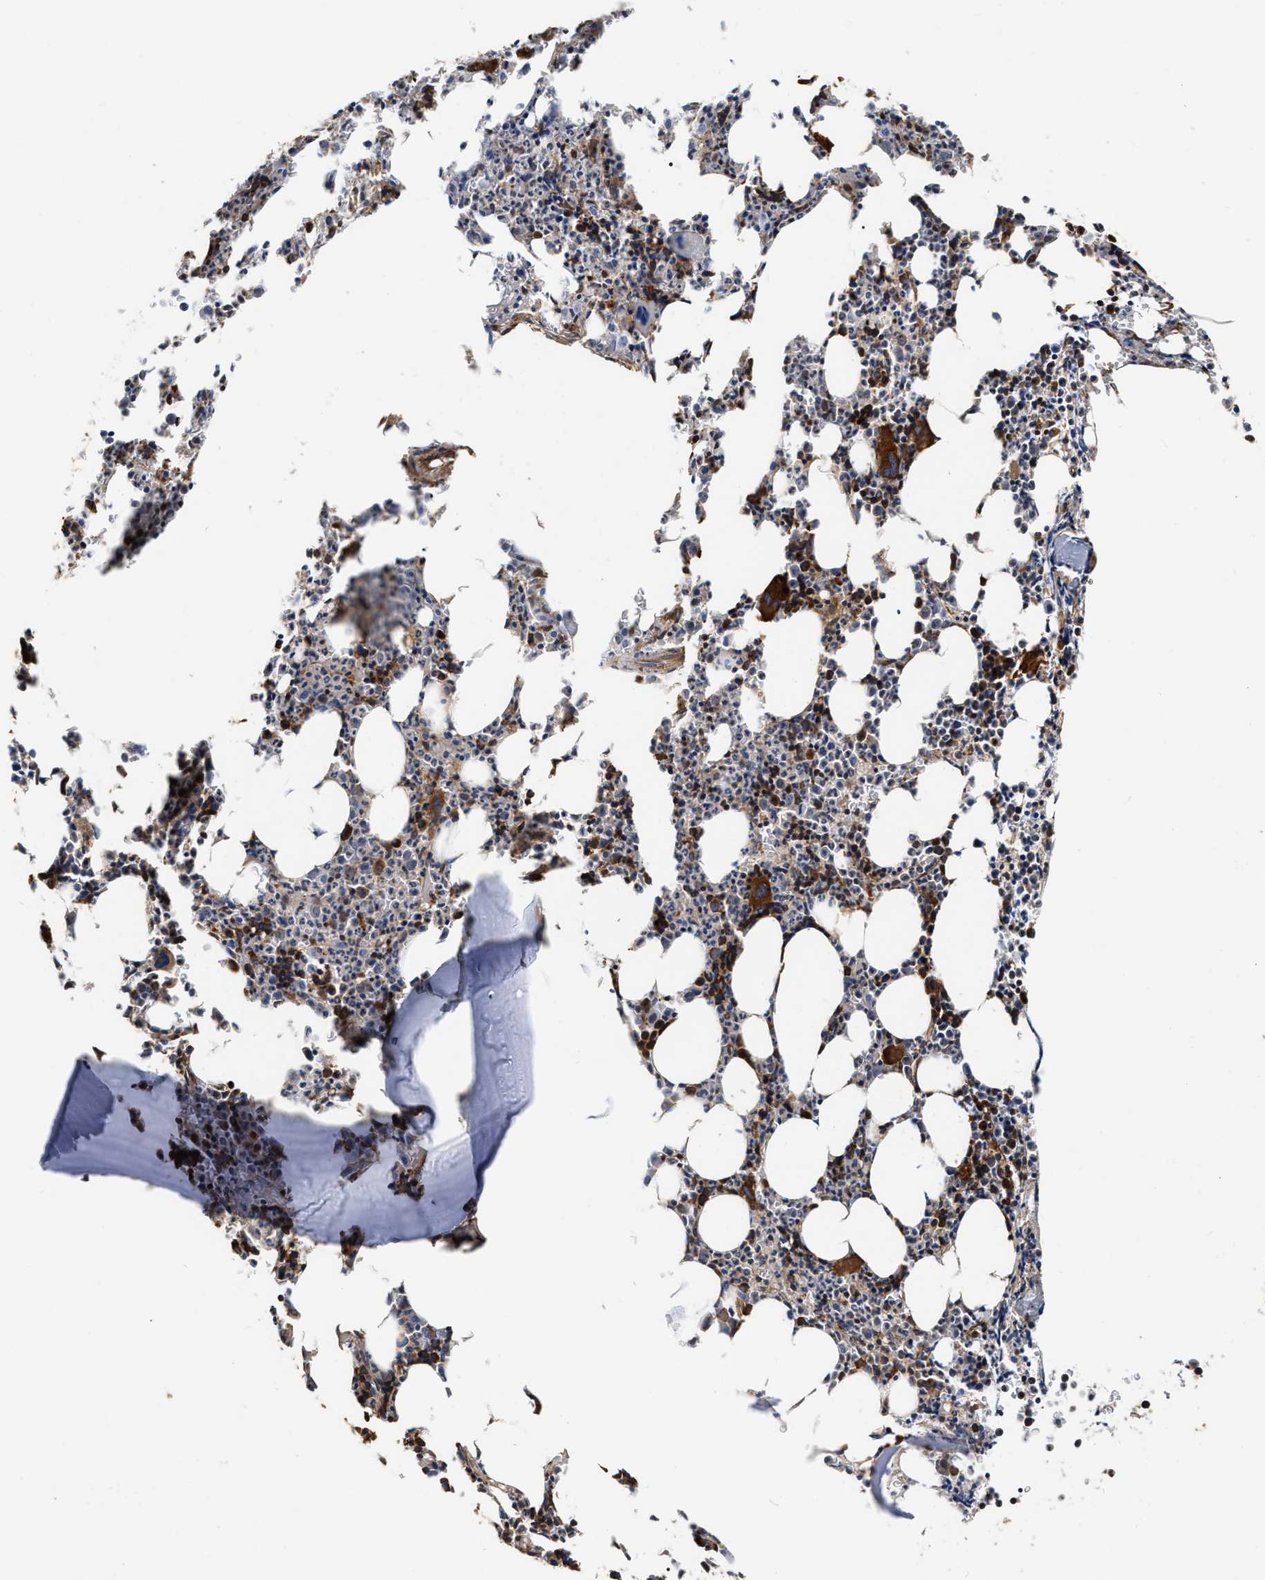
{"staining": {"intensity": "strong", "quantity": "<25%", "location": "cytoplasmic/membranous"}, "tissue": "bone marrow", "cell_type": "Hematopoietic cells", "image_type": "normal", "snomed": [{"axis": "morphology", "description": "Normal tissue, NOS"}, {"axis": "morphology", "description": "Inflammation, NOS"}, {"axis": "topography", "description": "Bone marrow"}], "caption": "IHC photomicrograph of normal bone marrow: human bone marrow stained using IHC displays medium levels of strong protein expression localized specifically in the cytoplasmic/membranous of hematopoietic cells, appearing as a cytoplasmic/membranous brown color.", "gene": "ABCG8", "patient": {"sex": "female", "age": 40}}